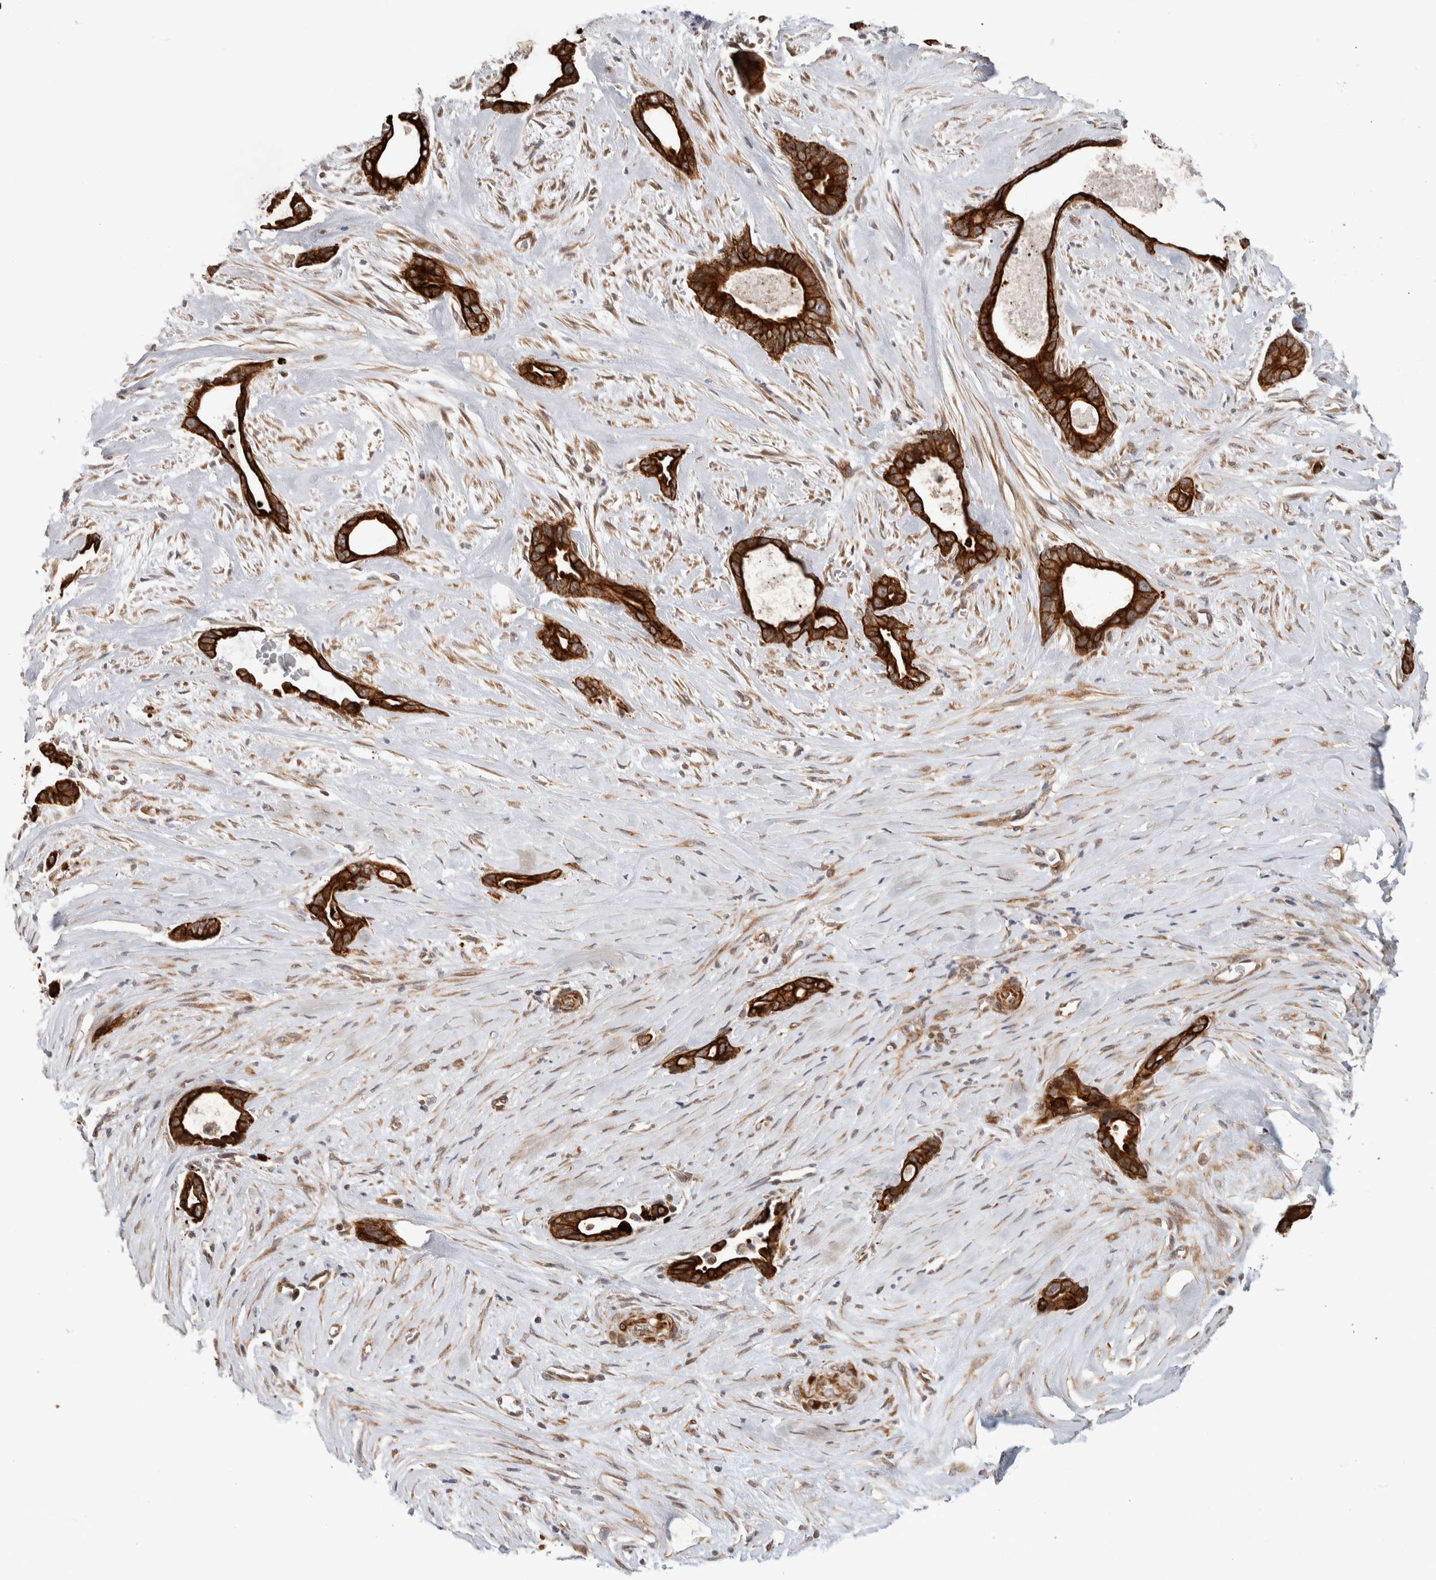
{"staining": {"intensity": "strong", "quantity": ">75%", "location": "cytoplasmic/membranous"}, "tissue": "liver cancer", "cell_type": "Tumor cells", "image_type": "cancer", "snomed": [{"axis": "morphology", "description": "Cholangiocarcinoma"}, {"axis": "topography", "description": "Liver"}], "caption": "Immunohistochemical staining of liver cancer demonstrates strong cytoplasmic/membranous protein staining in approximately >75% of tumor cells.", "gene": "CRISPLD1", "patient": {"sex": "female", "age": 55}}